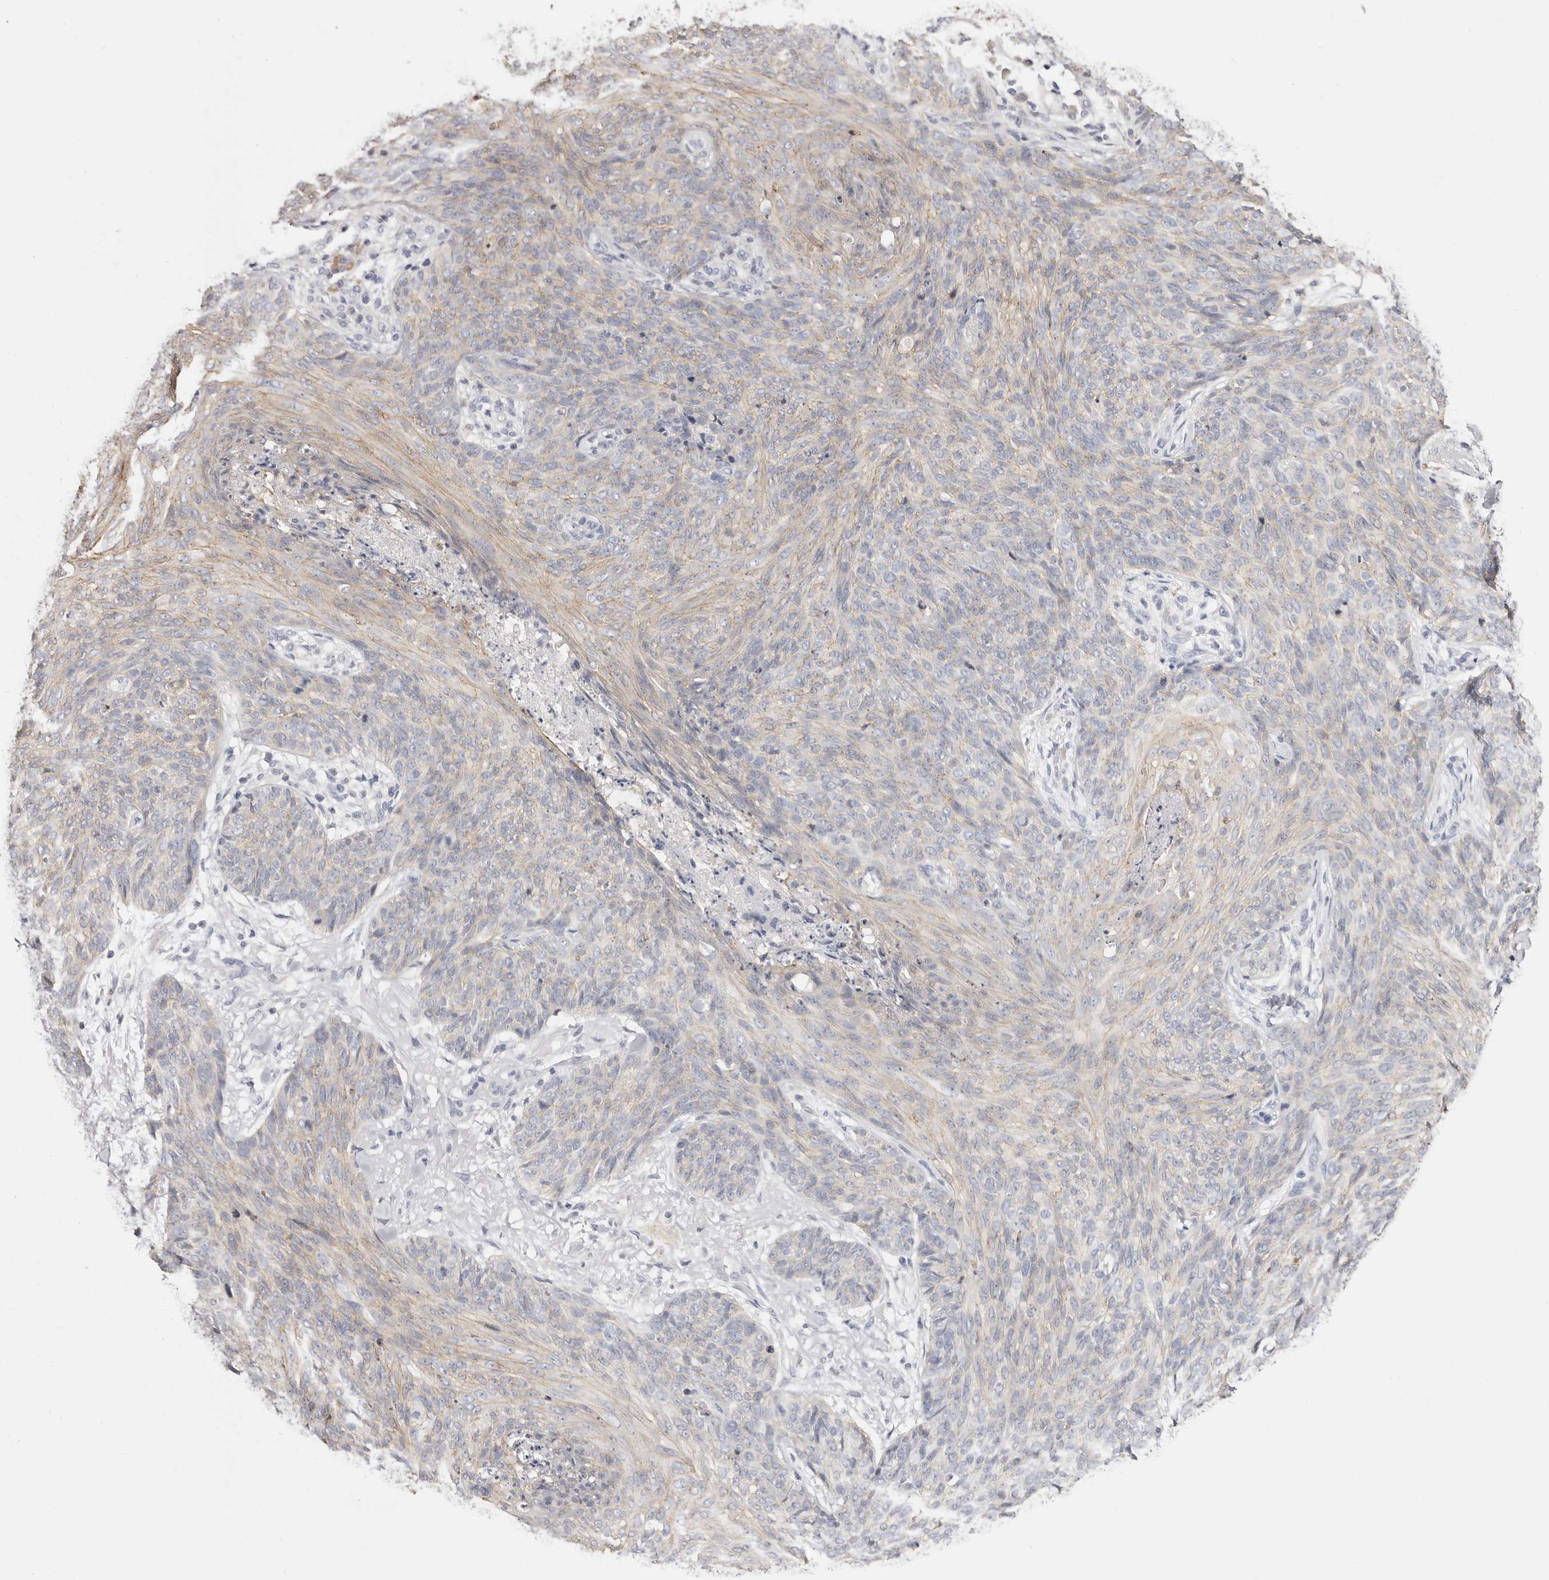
{"staining": {"intensity": "weak", "quantity": "<25%", "location": "cytoplasmic/membranous"}, "tissue": "skin cancer", "cell_type": "Tumor cells", "image_type": "cancer", "snomed": [{"axis": "morphology", "description": "Basal cell carcinoma"}, {"axis": "topography", "description": "Skin"}], "caption": "Protein analysis of skin basal cell carcinoma reveals no significant expression in tumor cells.", "gene": "ROM1", "patient": {"sex": "male", "age": 85}}